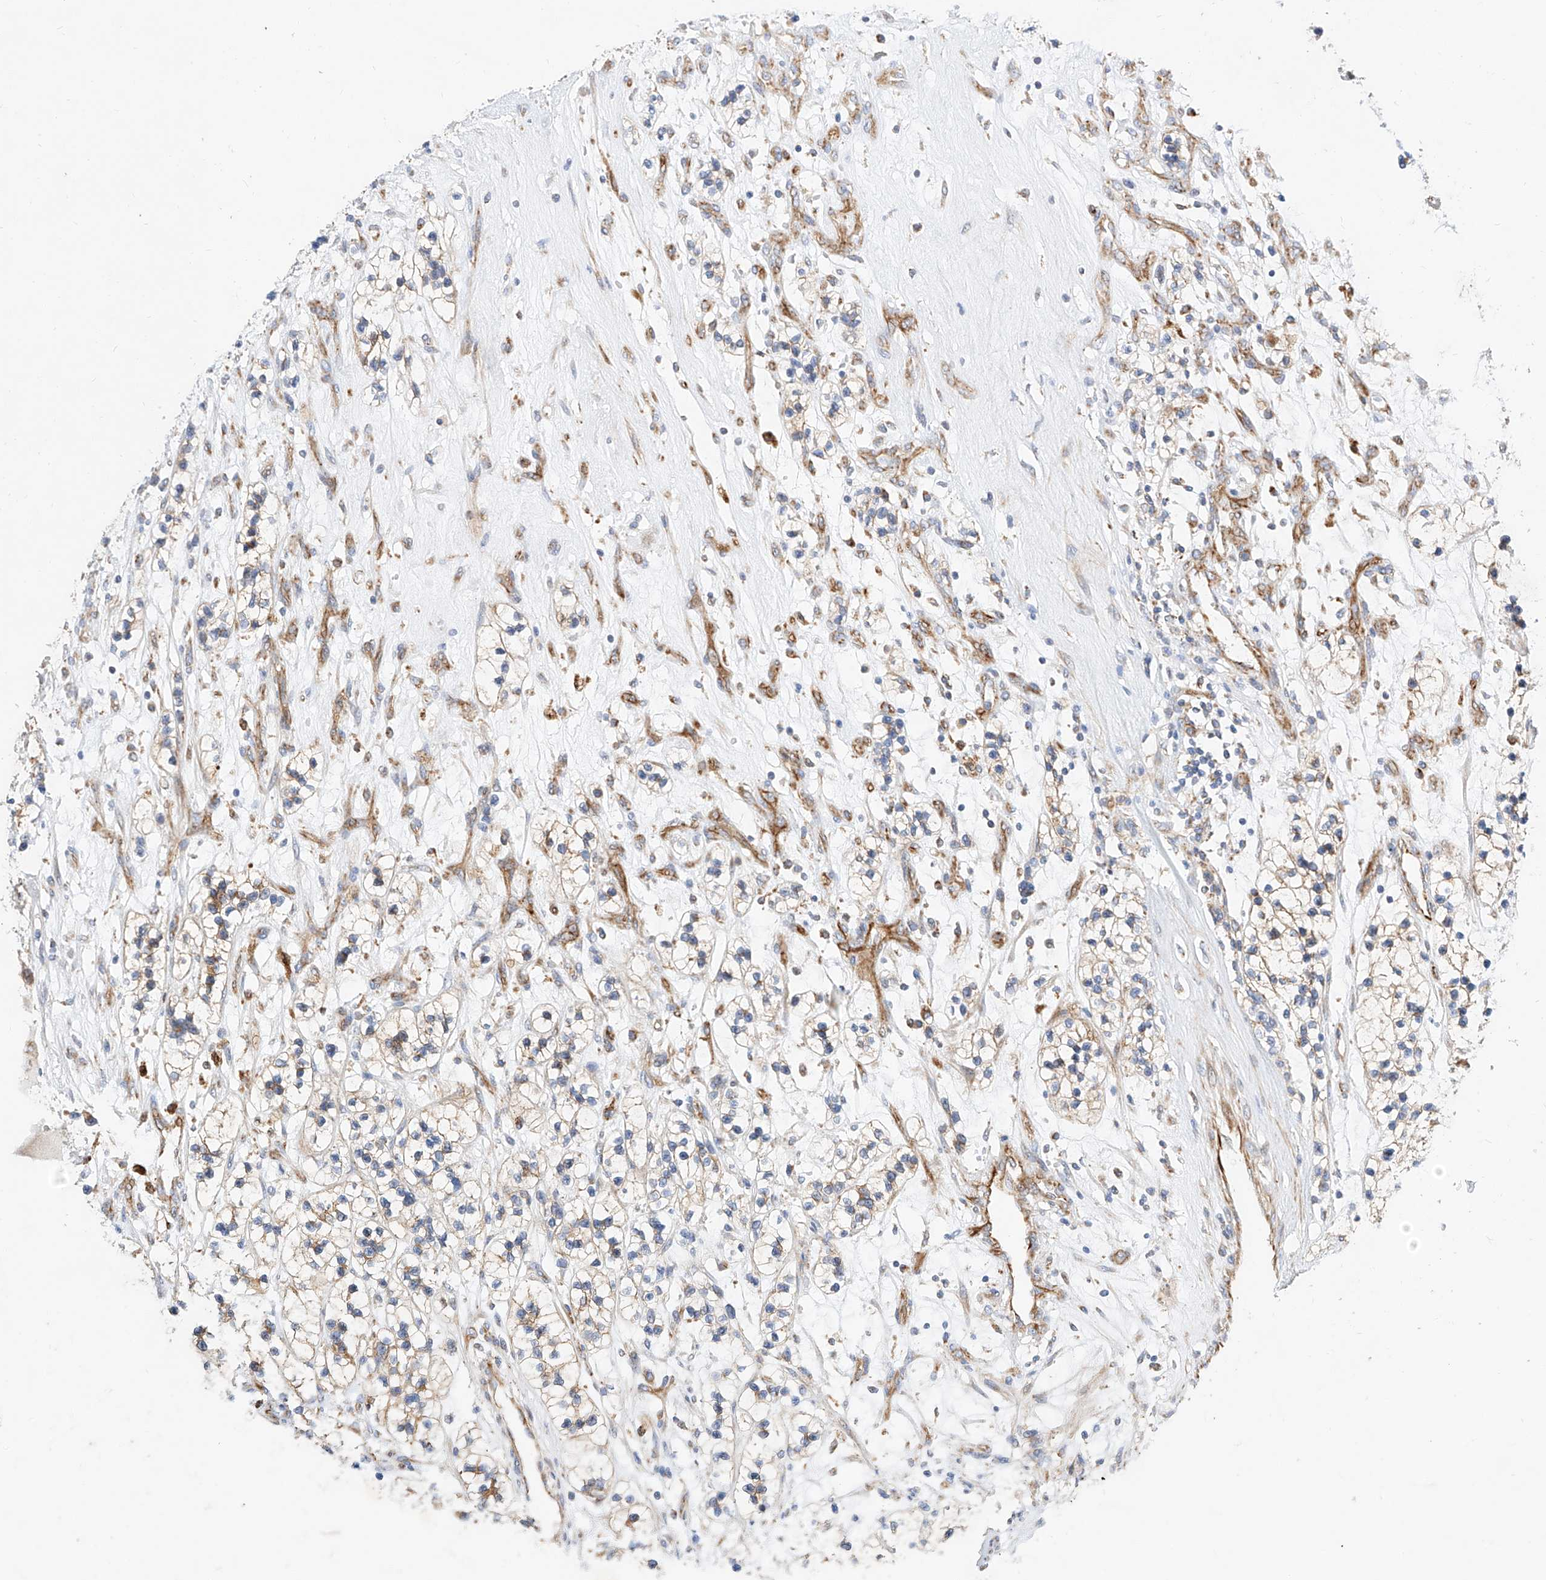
{"staining": {"intensity": "moderate", "quantity": "25%-75%", "location": "cytoplasmic/membranous"}, "tissue": "renal cancer", "cell_type": "Tumor cells", "image_type": "cancer", "snomed": [{"axis": "morphology", "description": "Adenocarcinoma, NOS"}, {"axis": "topography", "description": "Kidney"}], "caption": "Immunohistochemistry (IHC) (DAB) staining of human renal cancer exhibits moderate cytoplasmic/membranous protein positivity in approximately 25%-75% of tumor cells. The protein is stained brown, and the nuclei are stained in blue (DAB IHC with brightfield microscopy, high magnification).", "gene": "CST9", "patient": {"sex": "female", "age": 57}}